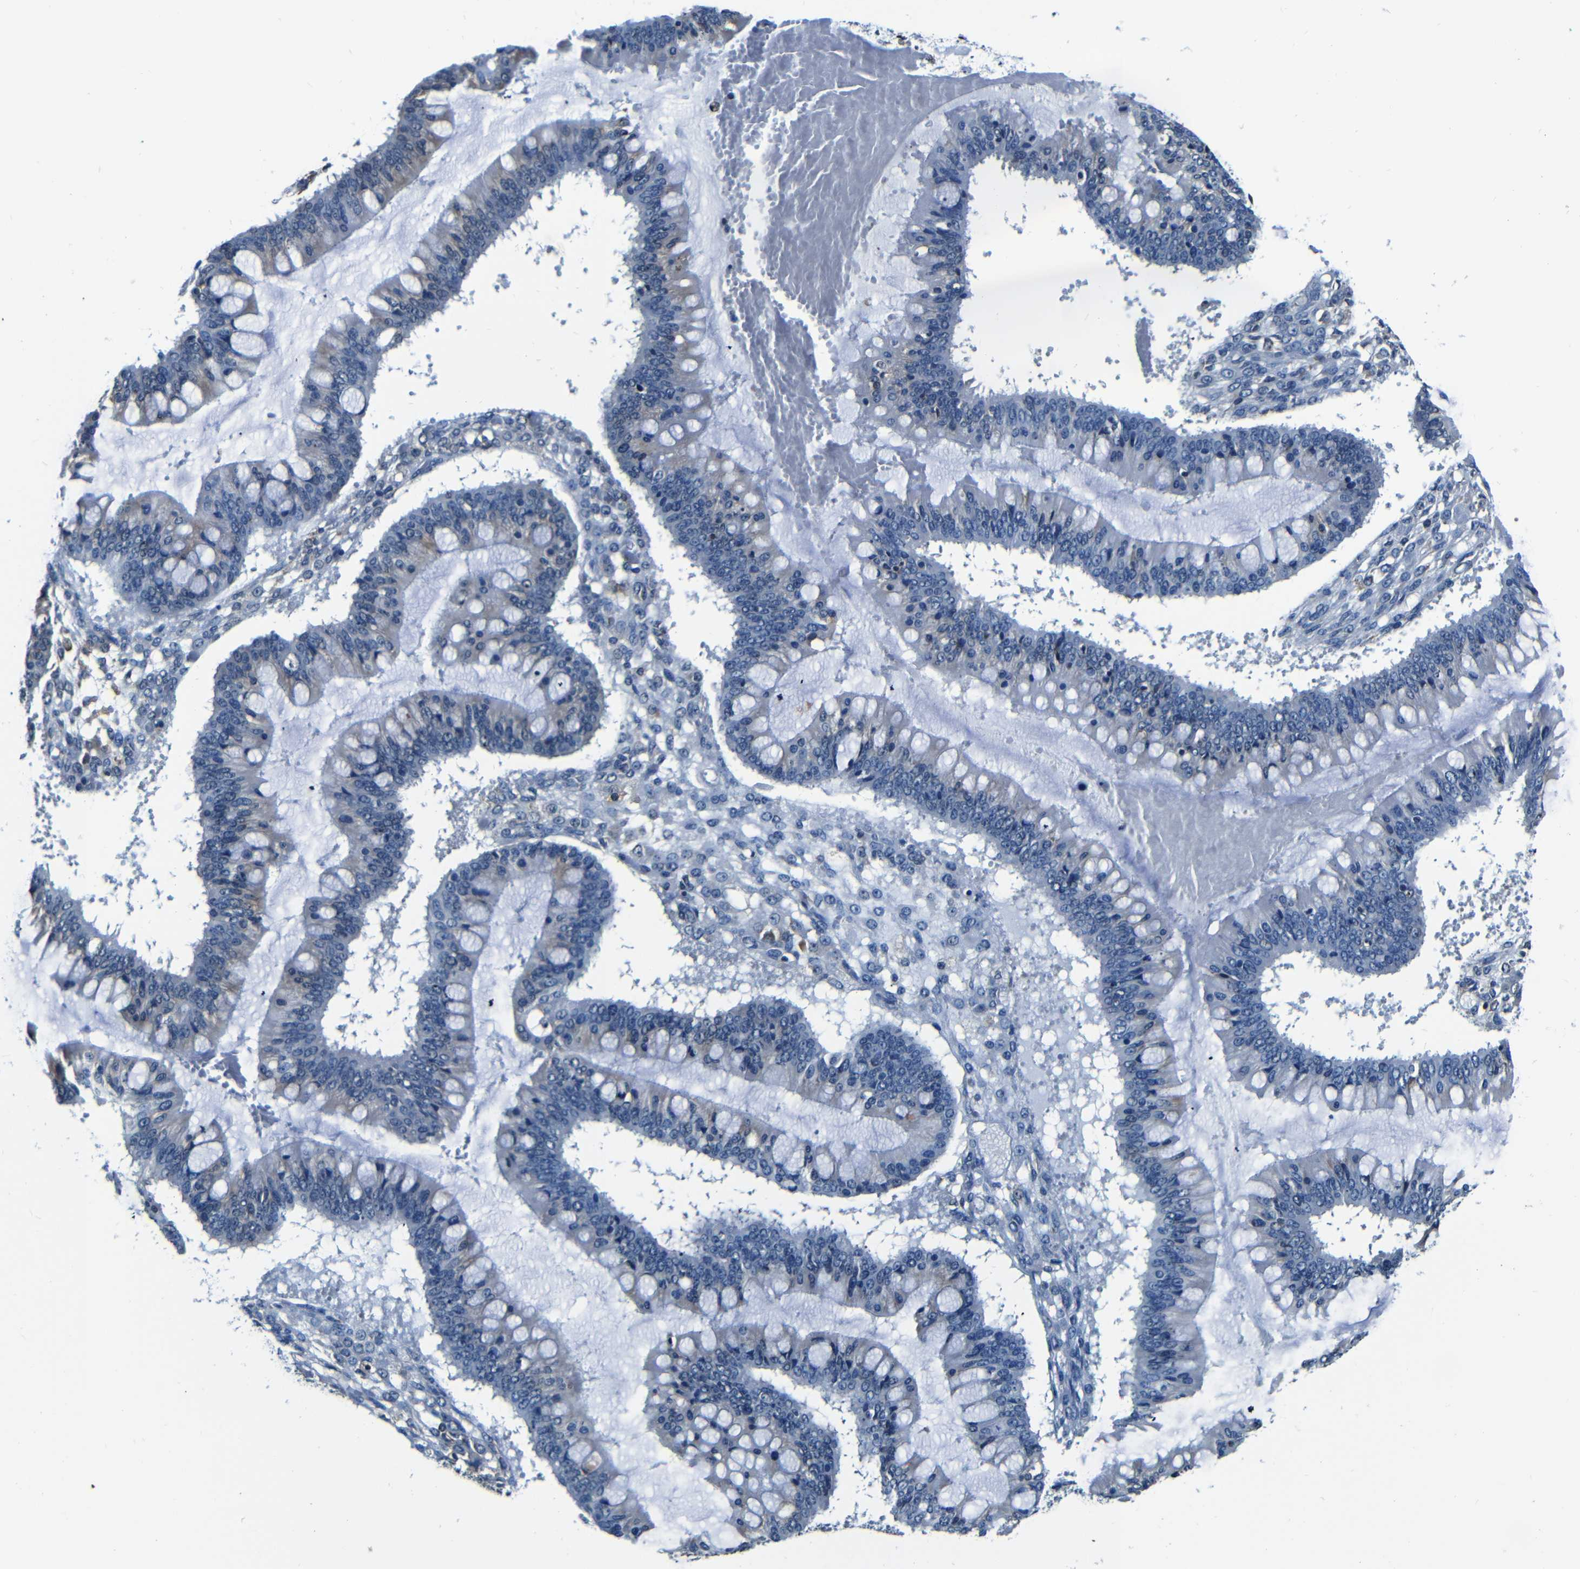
{"staining": {"intensity": "negative", "quantity": "none", "location": "none"}, "tissue": "ovarian cancer", "cell_type": "Tumor cells", "image_type": "cancer", "snomed": [{"axis": "morphology", "description": "Cystadenocarcinoma, mucinous, NOS"}, {"axis": "topography", "description": "Ovary"}], "caption": "High power microscopy histopathology image of an immunohistochemistry (IHC) histopathology image of ovarian cancer, revealing no significant positivity in tumor cells.", "gene": "NCBP3", "patient": {"sex": "female", "age": 73}}